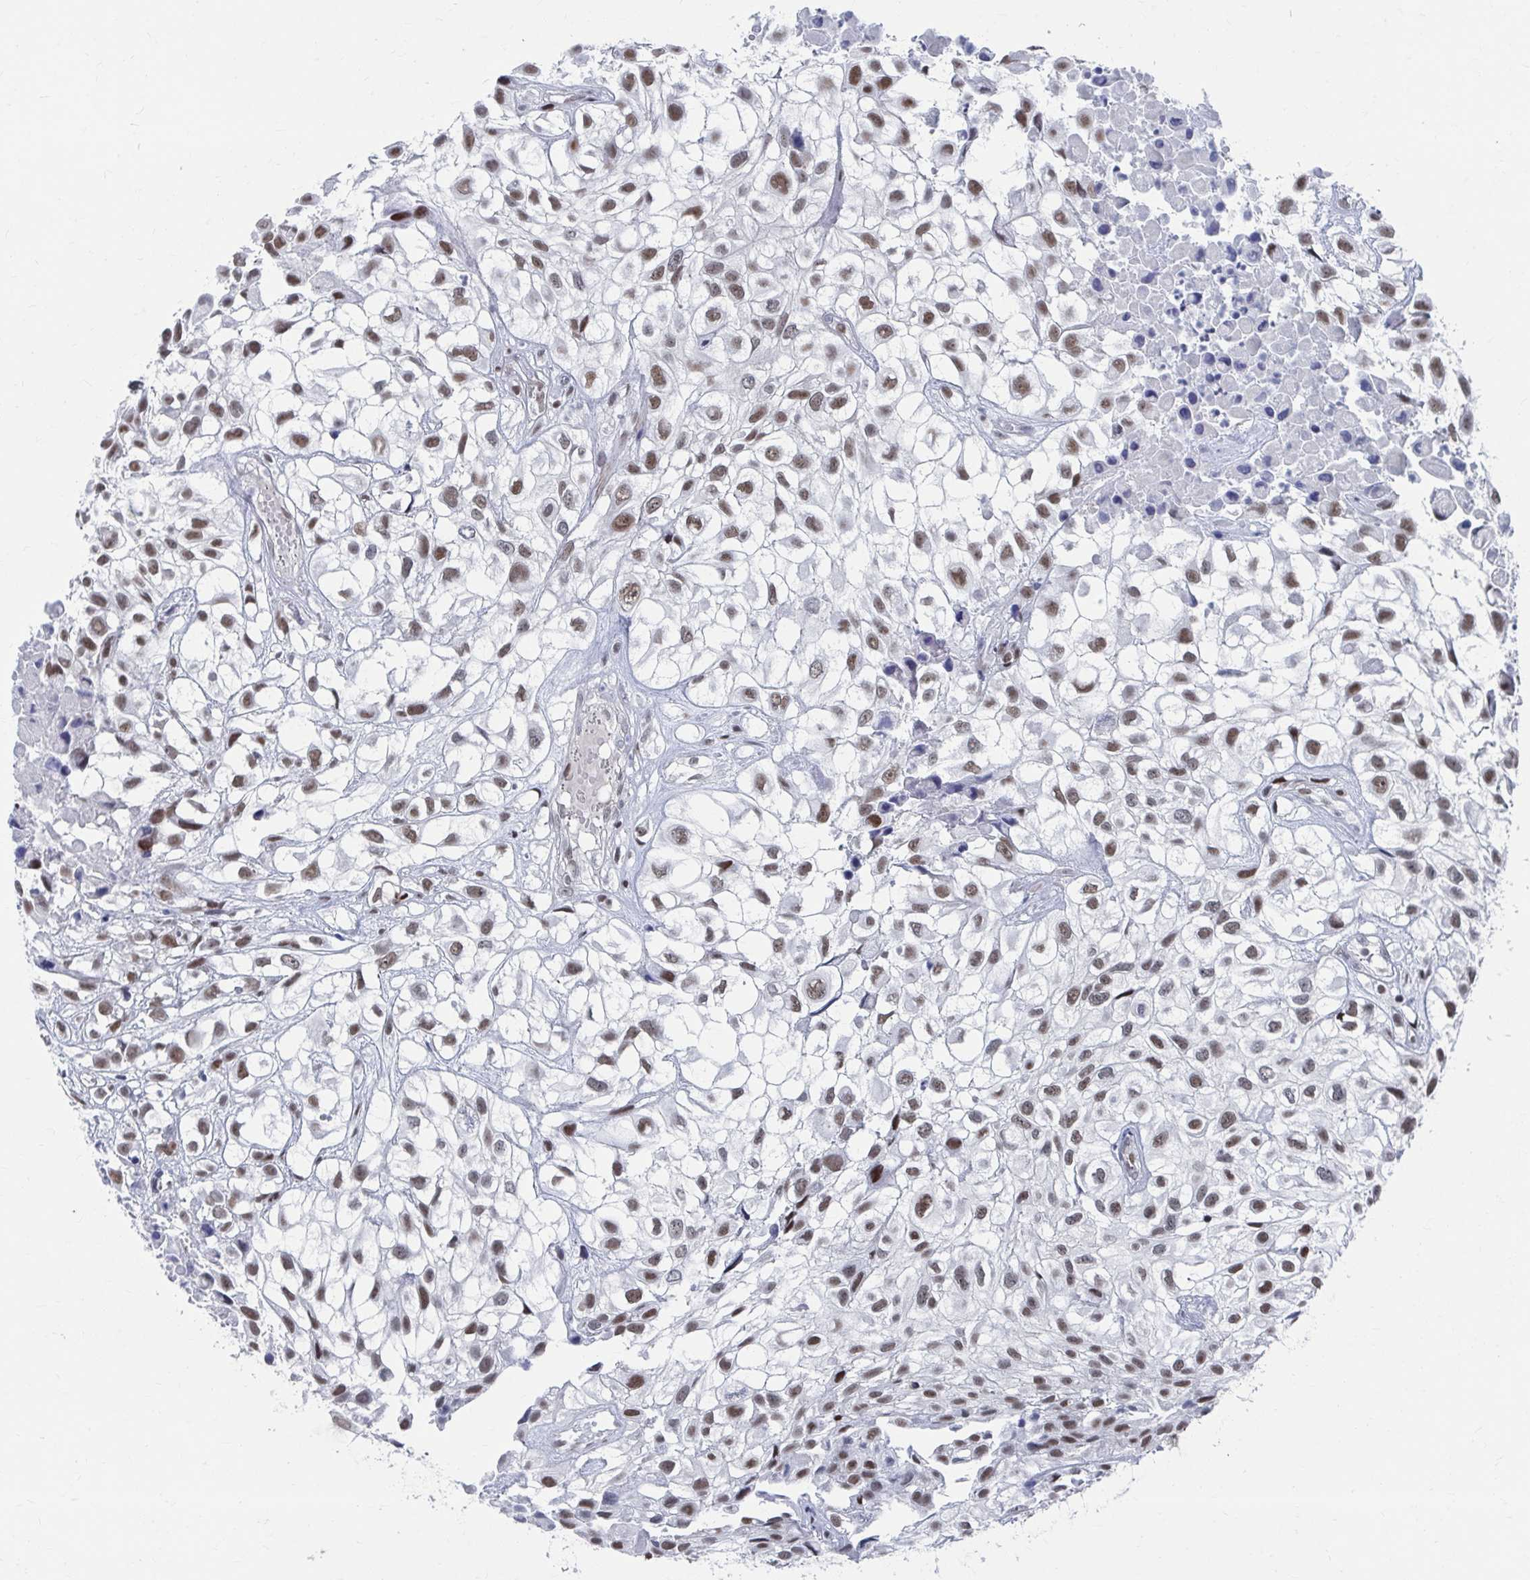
{"staining": {"intensity": "moderate", "quantity": ">75%", "location": "nuclear"}, "tissue": "urothelial cancer", "cell_type": "Tumor cells", "image_type": "cancer", "snomed": [{"axis": "morphology", "description": "Urothelial carcinoma, High grade"}, {"axis": "topography", "description": "Urinary bladder"}], "caption": "About >75% of tumor cells in urothelial cancer exhibit moderate nuclear protein expression as visualized by brown immunohistochemical staining.", "gene": "CDIN1", "patient": {"sex": "male", "age": 56}}